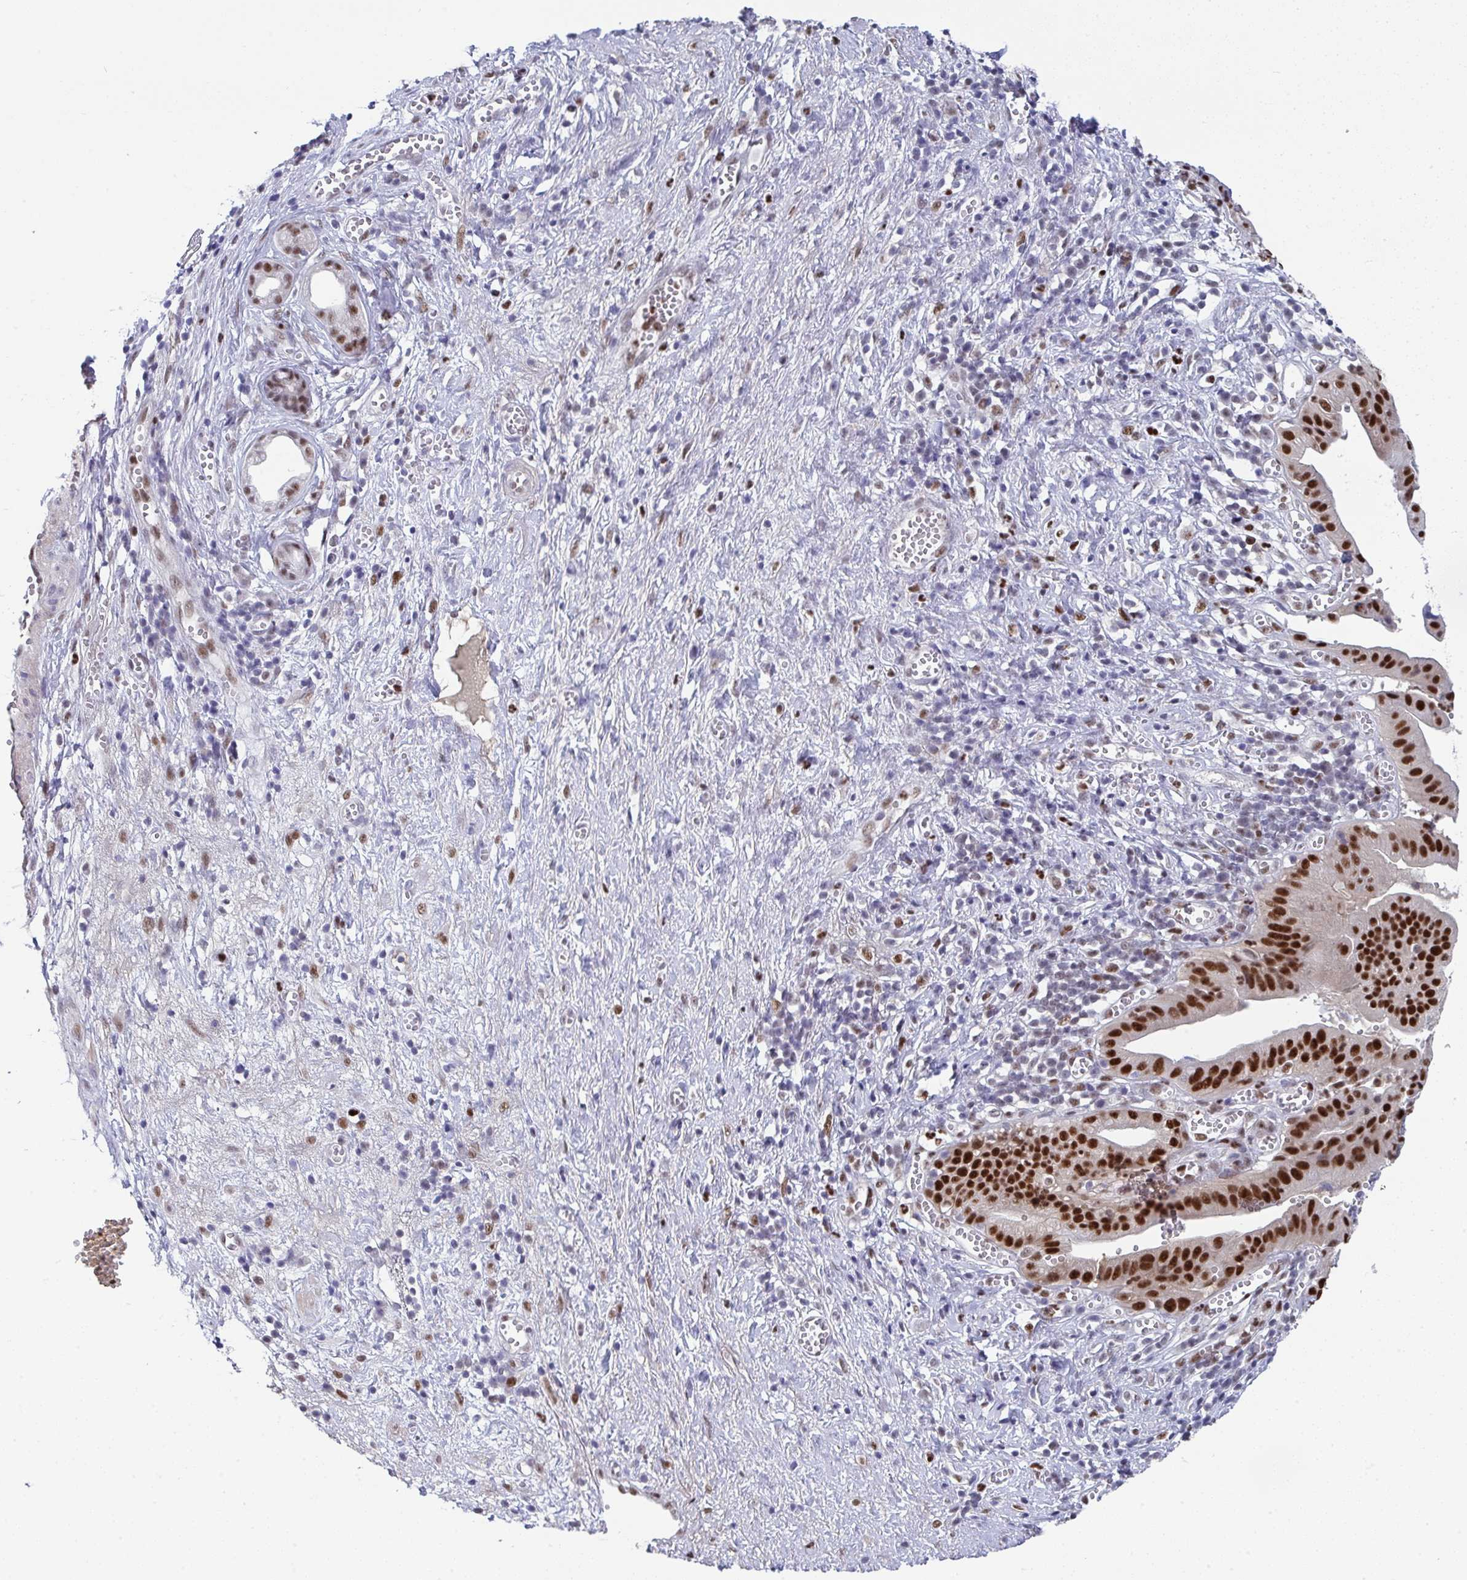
{"staining": {"intensity": "strong", "quantity": ">75%", "location": "nuclear"}, "tissue": "pancreatic cancer", "cell_type": "Tumor cells", "image_type": "cancer", "snomed": [{"axis": "morphology", "description": "Adenocarcinoma, NOS"}, {"axis": "topography", "description": "Pancreas"}], "caption": "Pancreatic adenocarcinoma tissue exhibits strong nuclear expression in about >75% of tumor cells", "gene": "JDP2", "patient": {"sex": "female", "age": 73}}